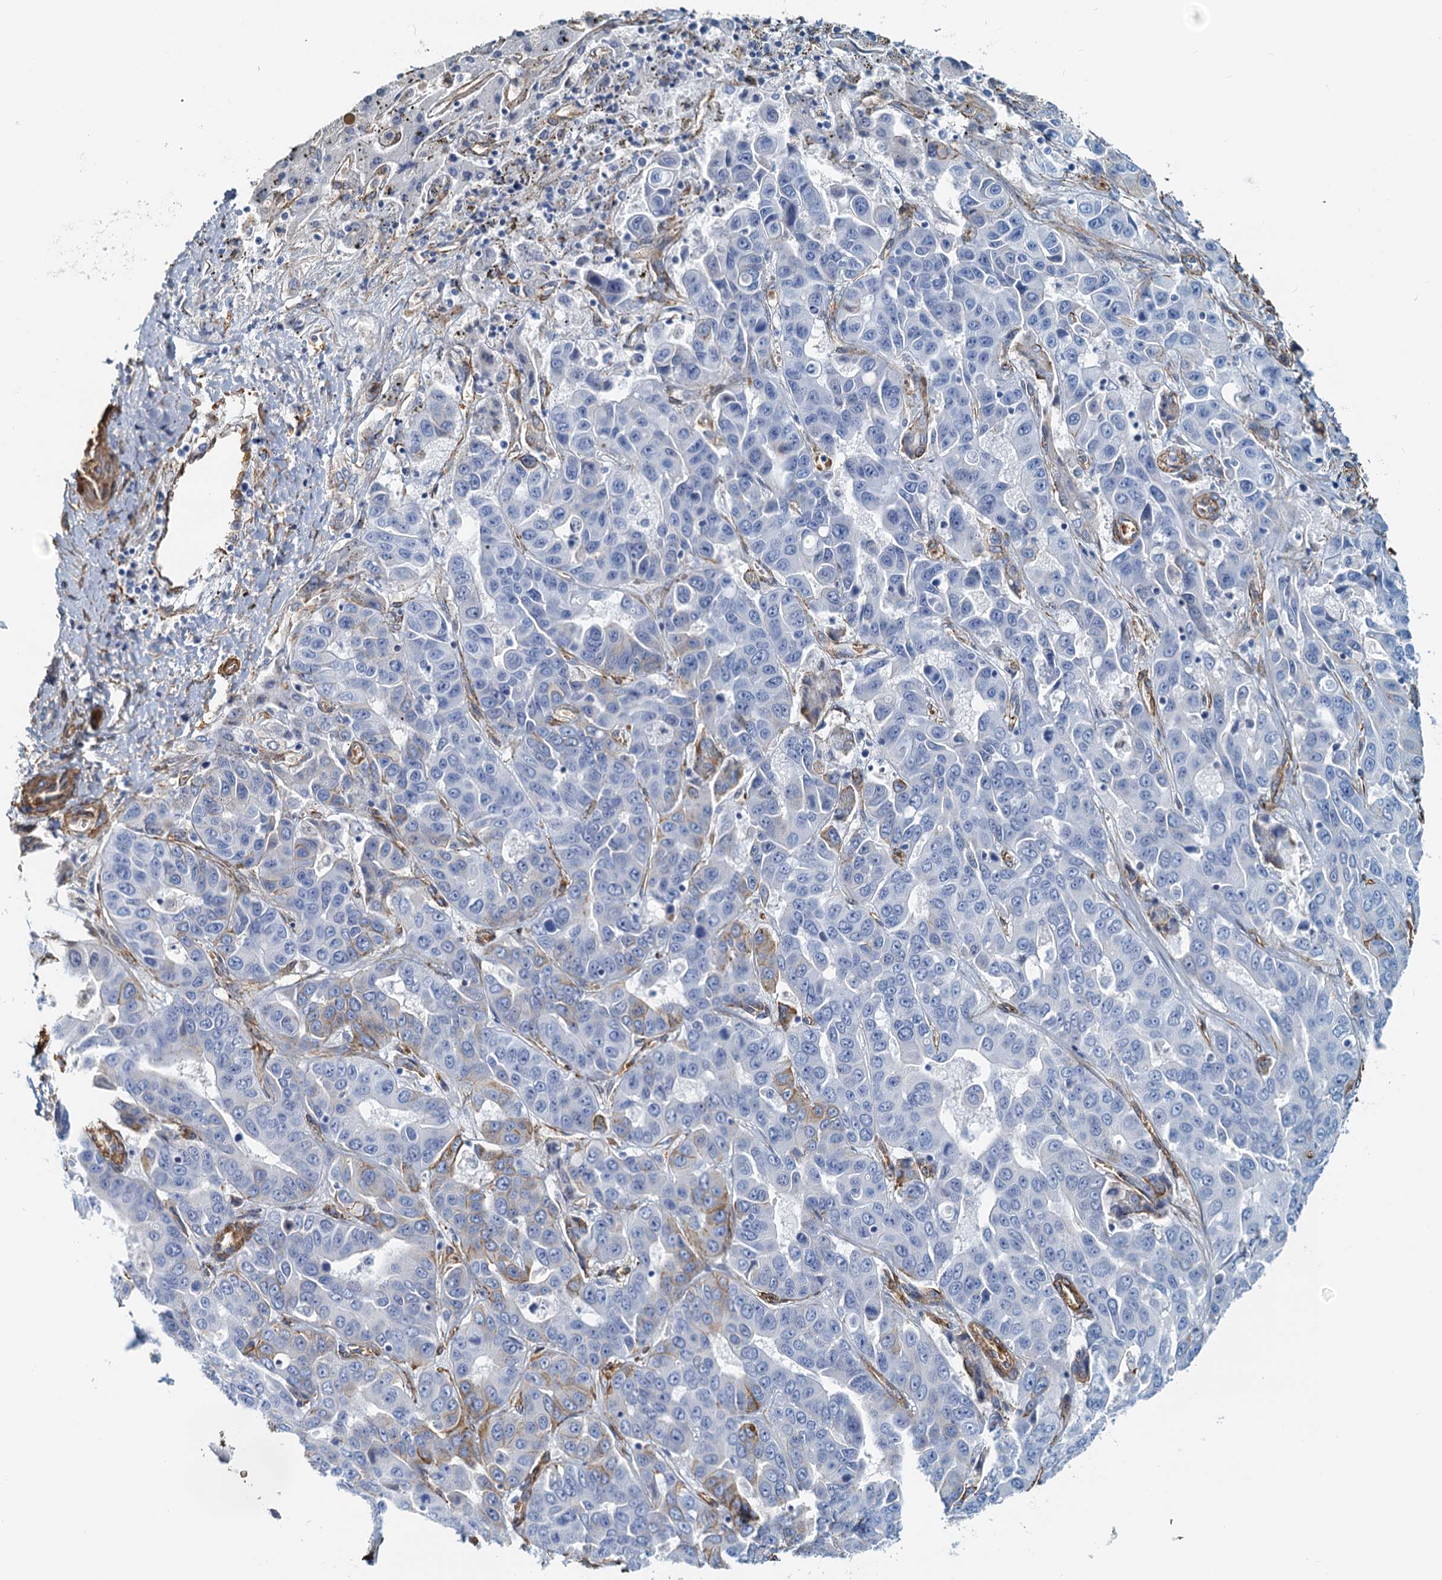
{"staining": {"intensity": "negative", "quantity": "none", "location": "none"}, "tissue": "liver cancer", "cell_type": "Tumor cells", "image_type": "cancer", "snomed": [{"axis": "morphology", "description": "Cholangiocarcinoma"}, {"axis": "topography", "description": "Liver"}], "caption": "This is a image of IHC staining of cholangiocarcinoma (liver), which shows no staining in tumor cells.", "gene": "DGKG", "patient": {"sex": "female", "age": 52}}